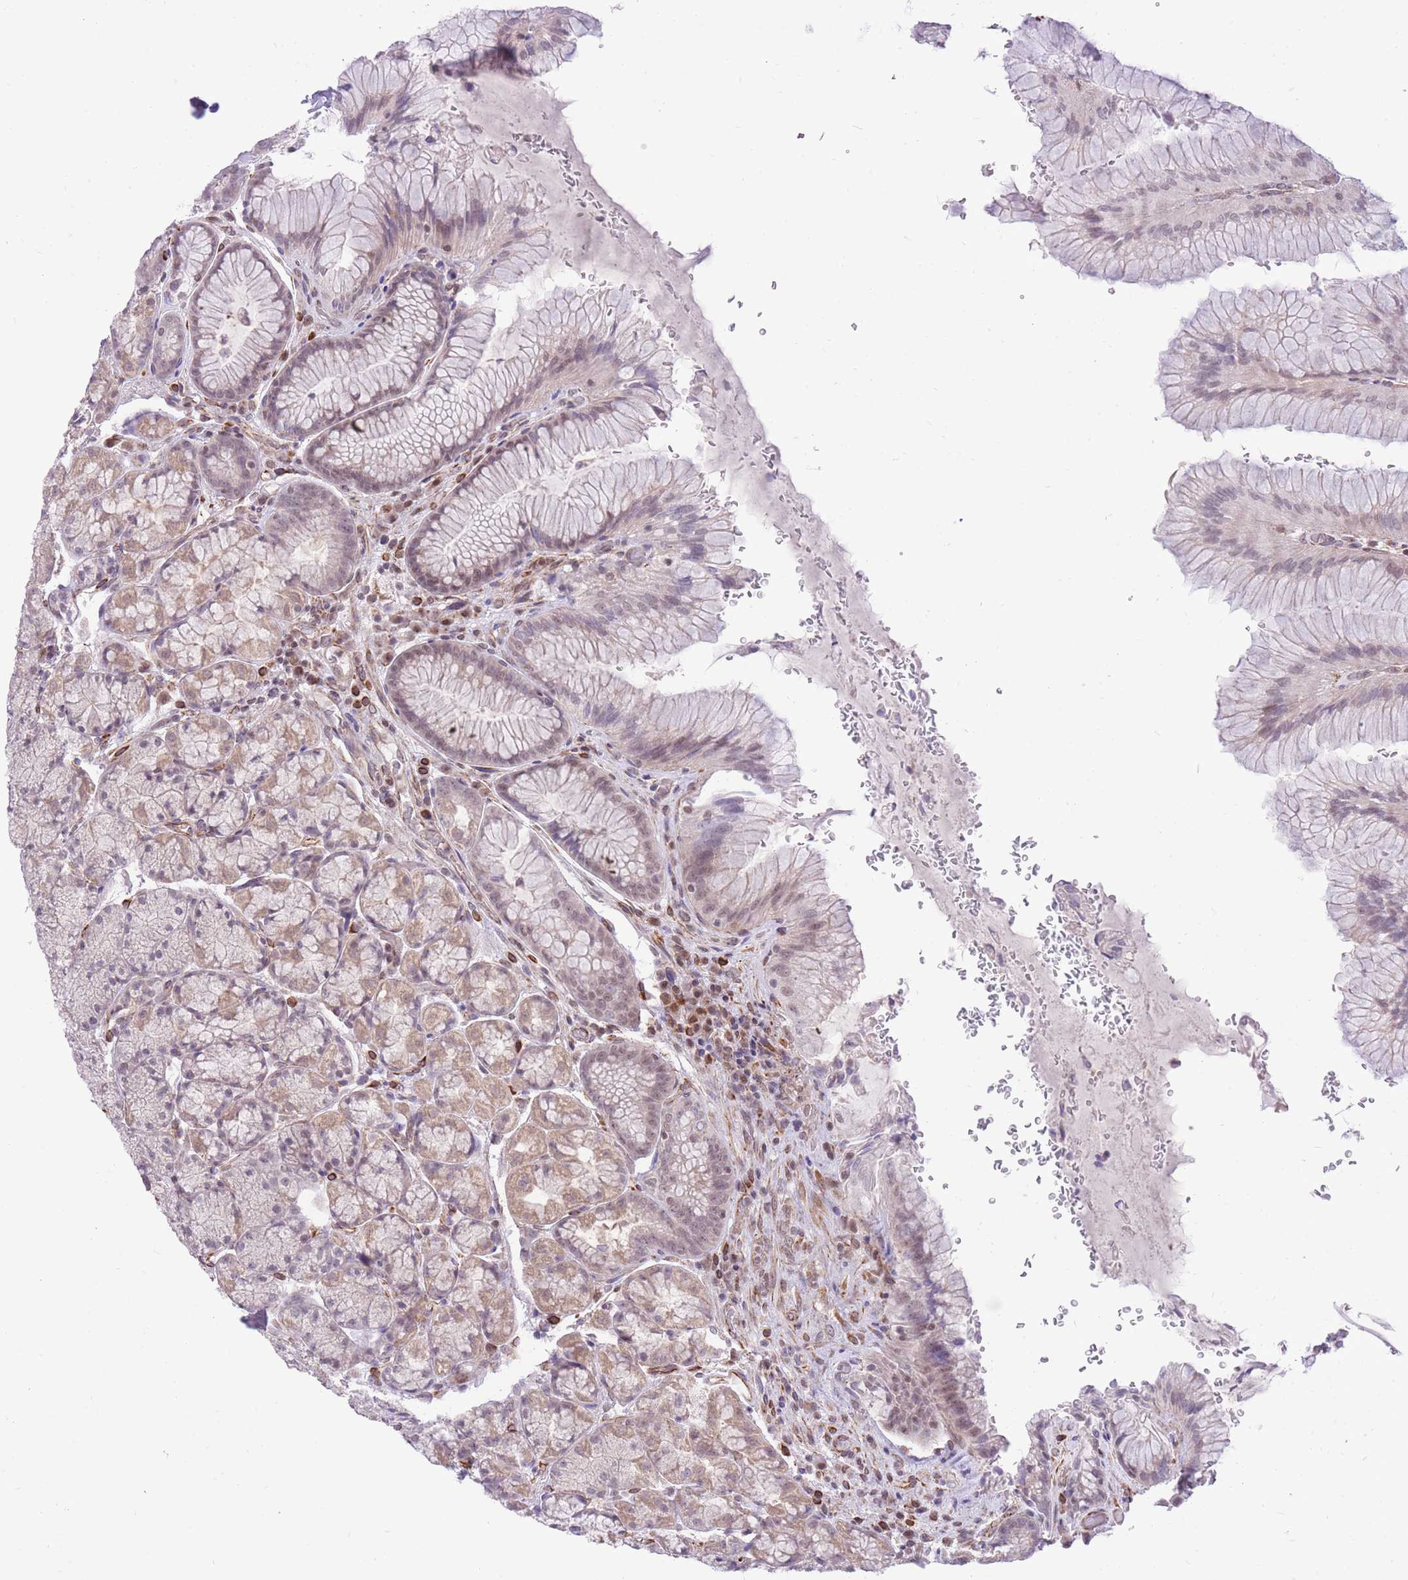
{"staining": {"intensity": "moderate", "quantity": "25%-75%", "location": "cytoplasmic/membranous,nuclear"}, "tissue": "stomach", "cell_type": "Glandular cells", "image_type": "normal", "snomed": [{"axis": "morphology", "description": "Normal tissue, NOS"}, {"axis": "topography", "description": "Stomach"}], "caption": "Protein expression analysis of benign stomach reveals moderate cytoplasmic/membranous,nuclear expression in approximately 25%-75% of glandular cells.", "gene": "ELL", "patient": {"sex": "male", "age": 63}}